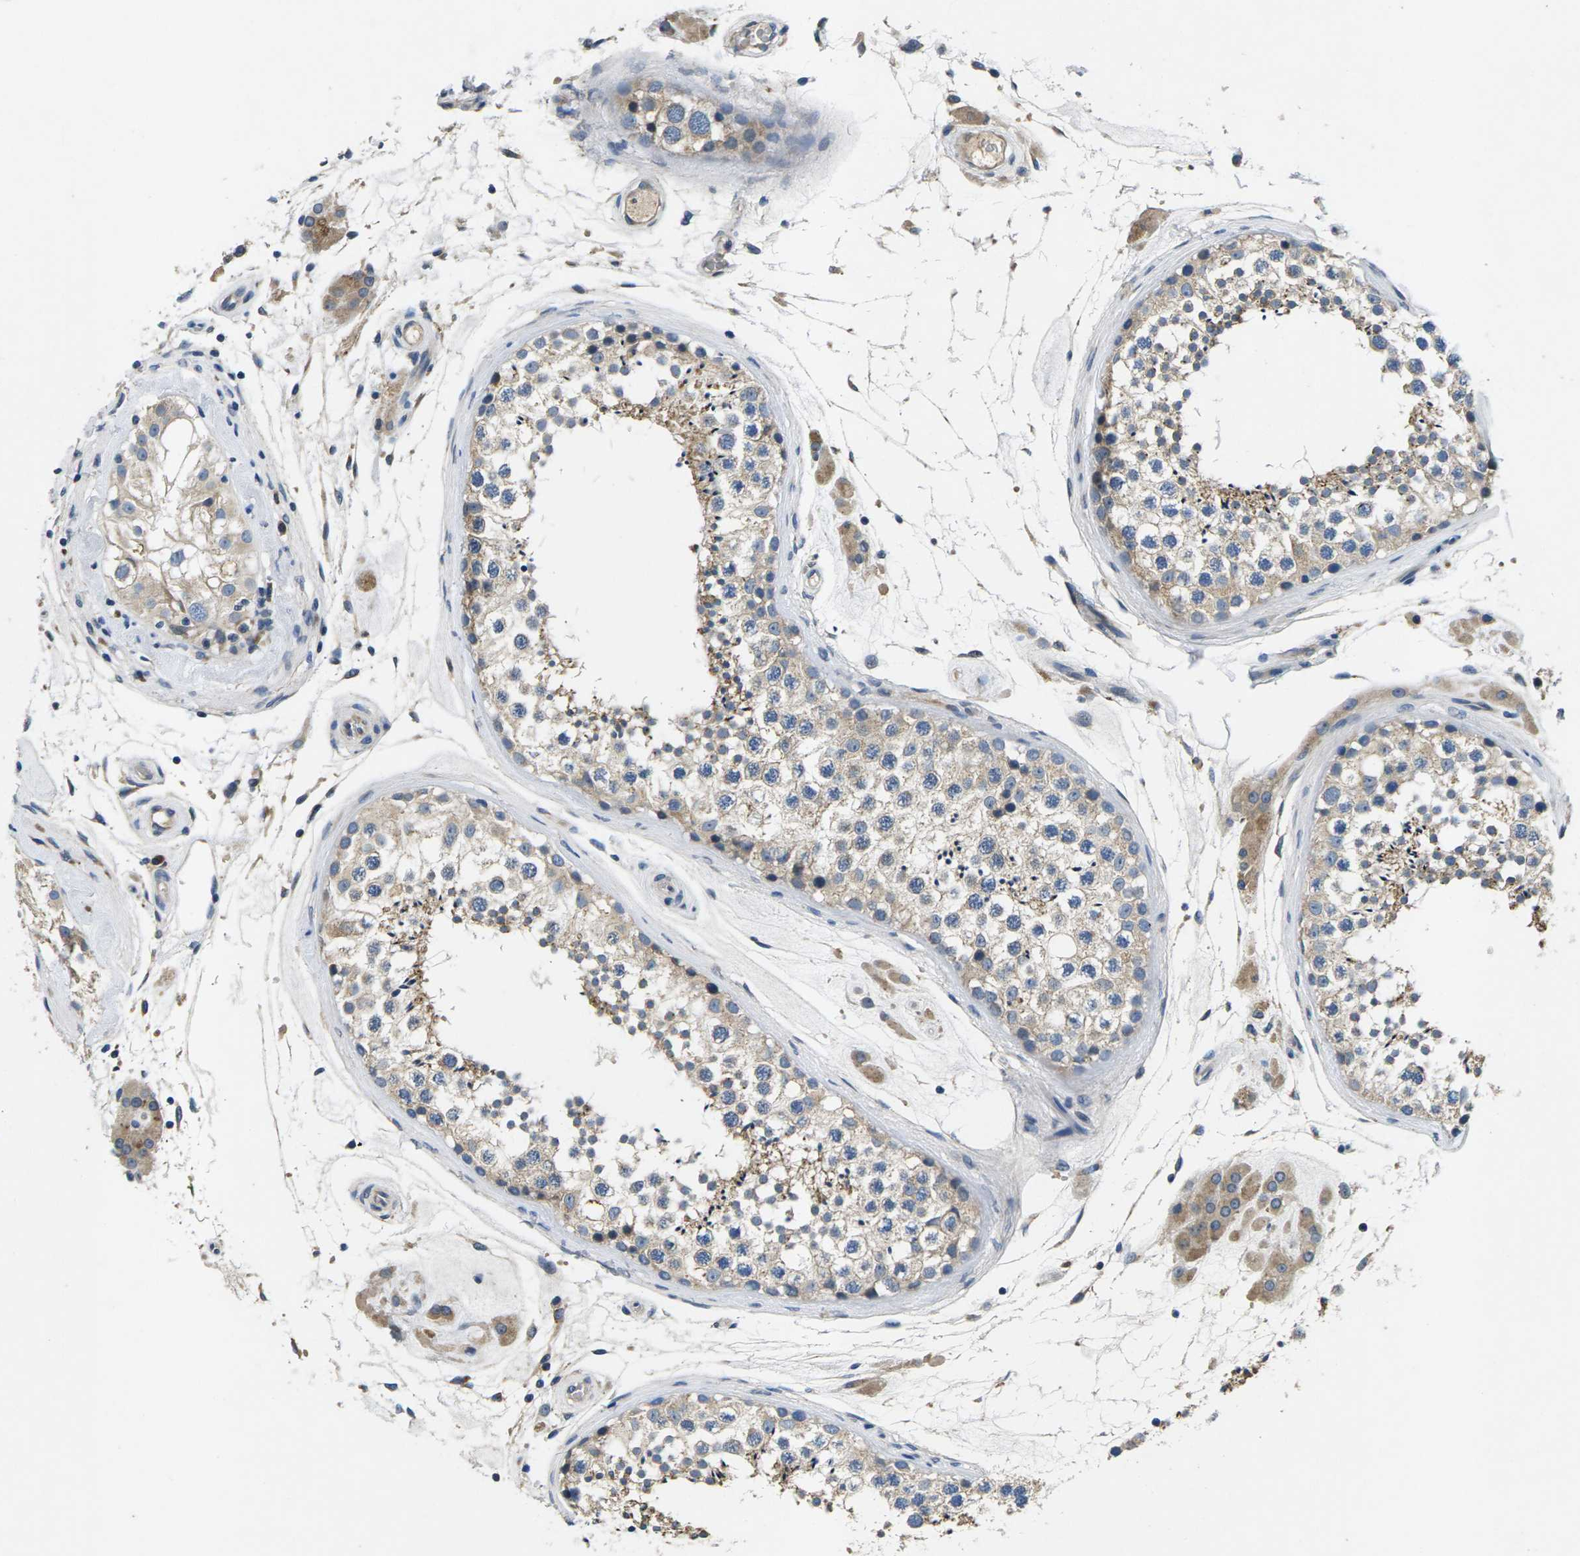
{"staining": {"intensity": "weak", "quantity": ">75%", "location": "cytoplasmic/membranous"}, "tissue": "testis", "cell_type": "Cells in seminiferous ducts", "image_type": "normal", "snomed": [{"axis": "morphology", "description": "Normal tissue, NOS"}, {"axis": "topography", "description": "Testis"}], "caption": "A high-resolution photomicrograph shows IHC staining of benign testis, which displays weak cytoplasmic/membranous staining in approximately >75% of cells in seminiferous ducts.", "gene": "ERGIC3", "patient": {"sex": "male", "age": 46}}